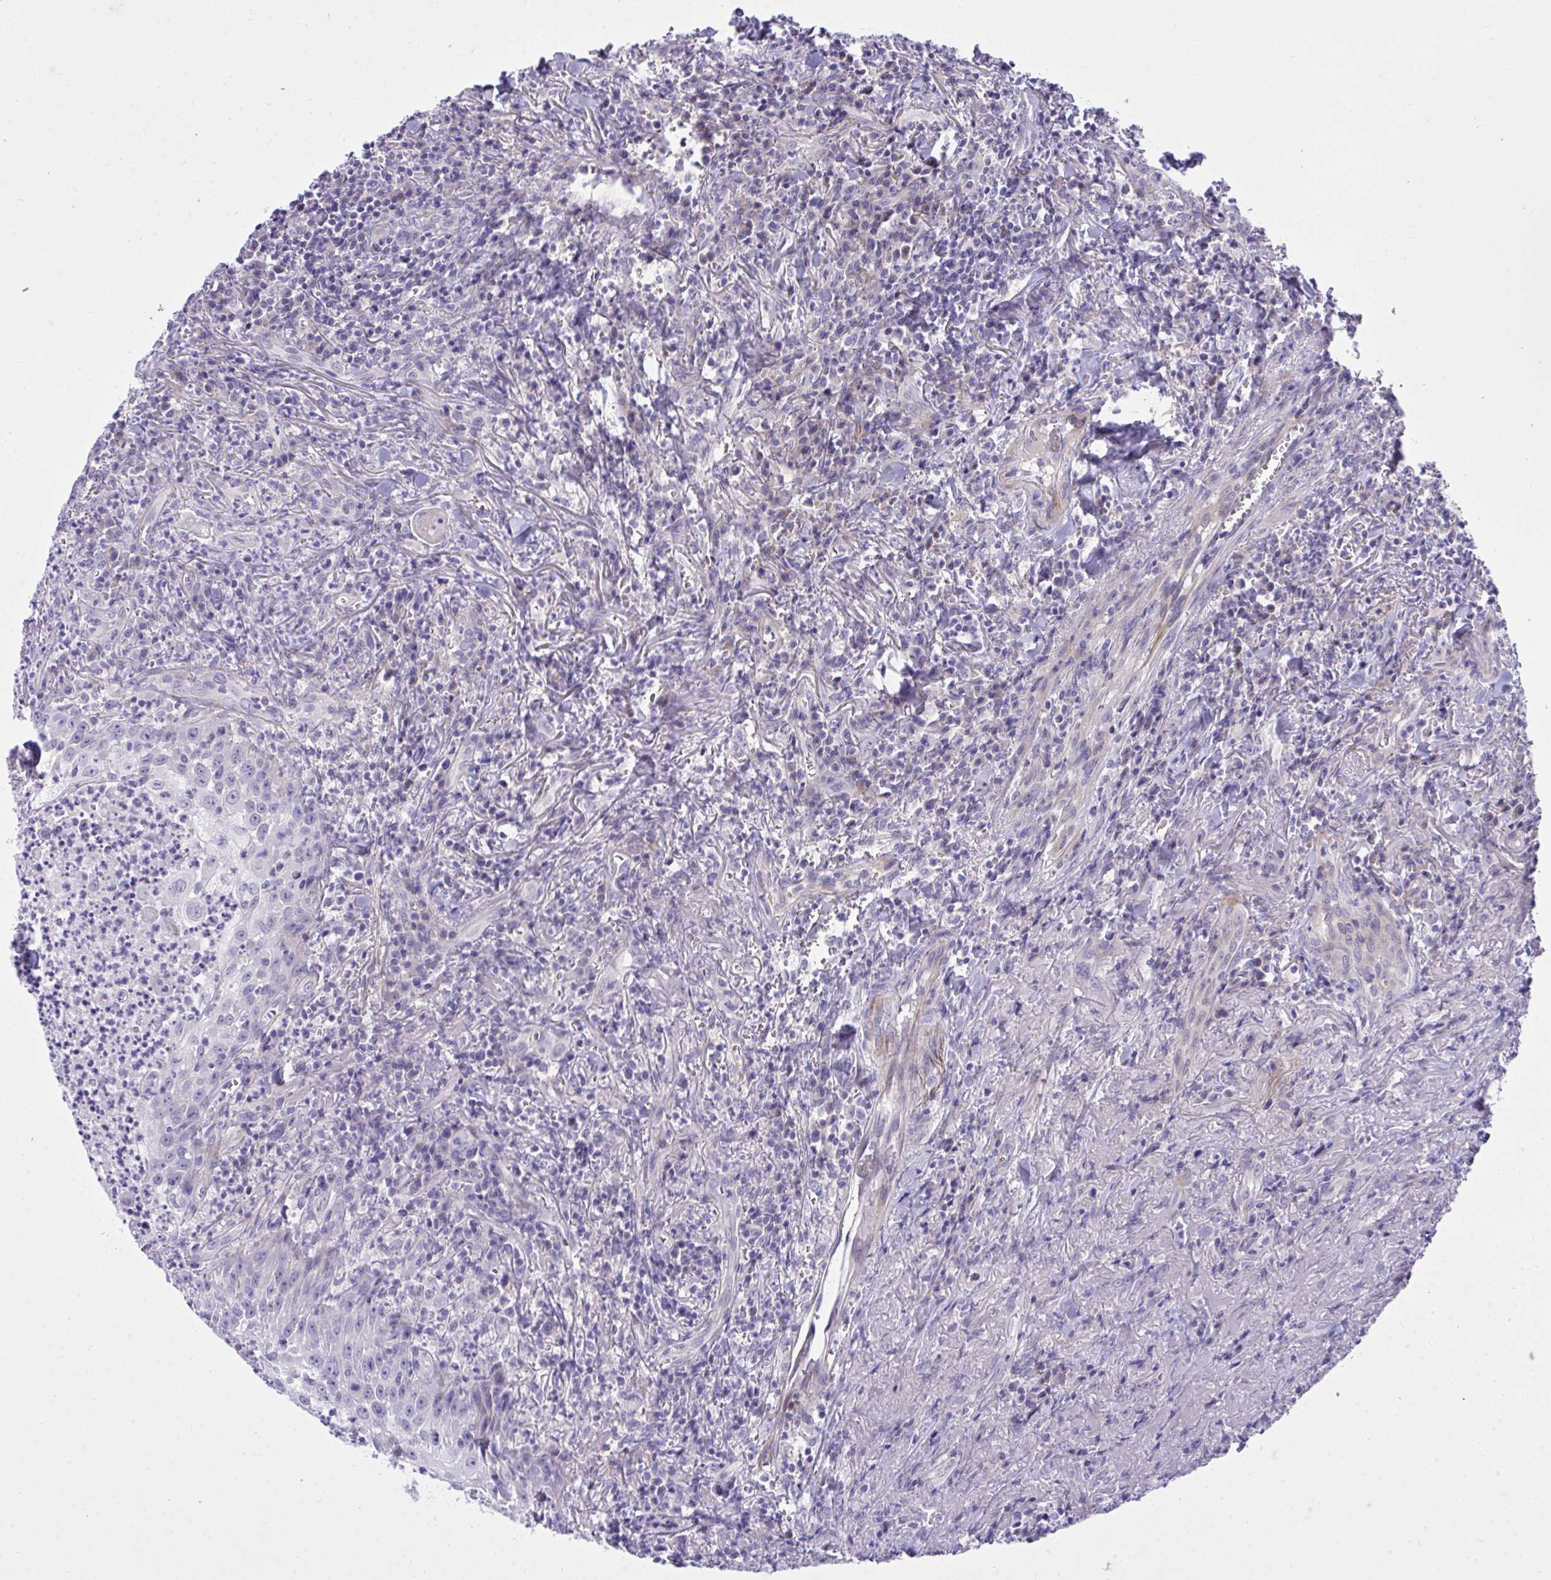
{"staining": {"intensity": "negative", "quantity": "none", "location": "none"}, "tissue": "head and neck cancer", "cell_type": "Tumor cells", "image_type": "cancer", "snomed": [{"axis": "morphology", "description": "Normal tissue, NOS"}, {"axis": "morphology", "description": "Squamous cell carcinoma, NOS"}, {"axis": "topography", "description": "Oral tissue"}, {"axis": "topography", "description": "Head-Neck"}], "caption": "The image exhibits no staining of tumor cells in head and neck cancer.", "gene": "MED9", "patient": {"sex": "female", "age": 70}}